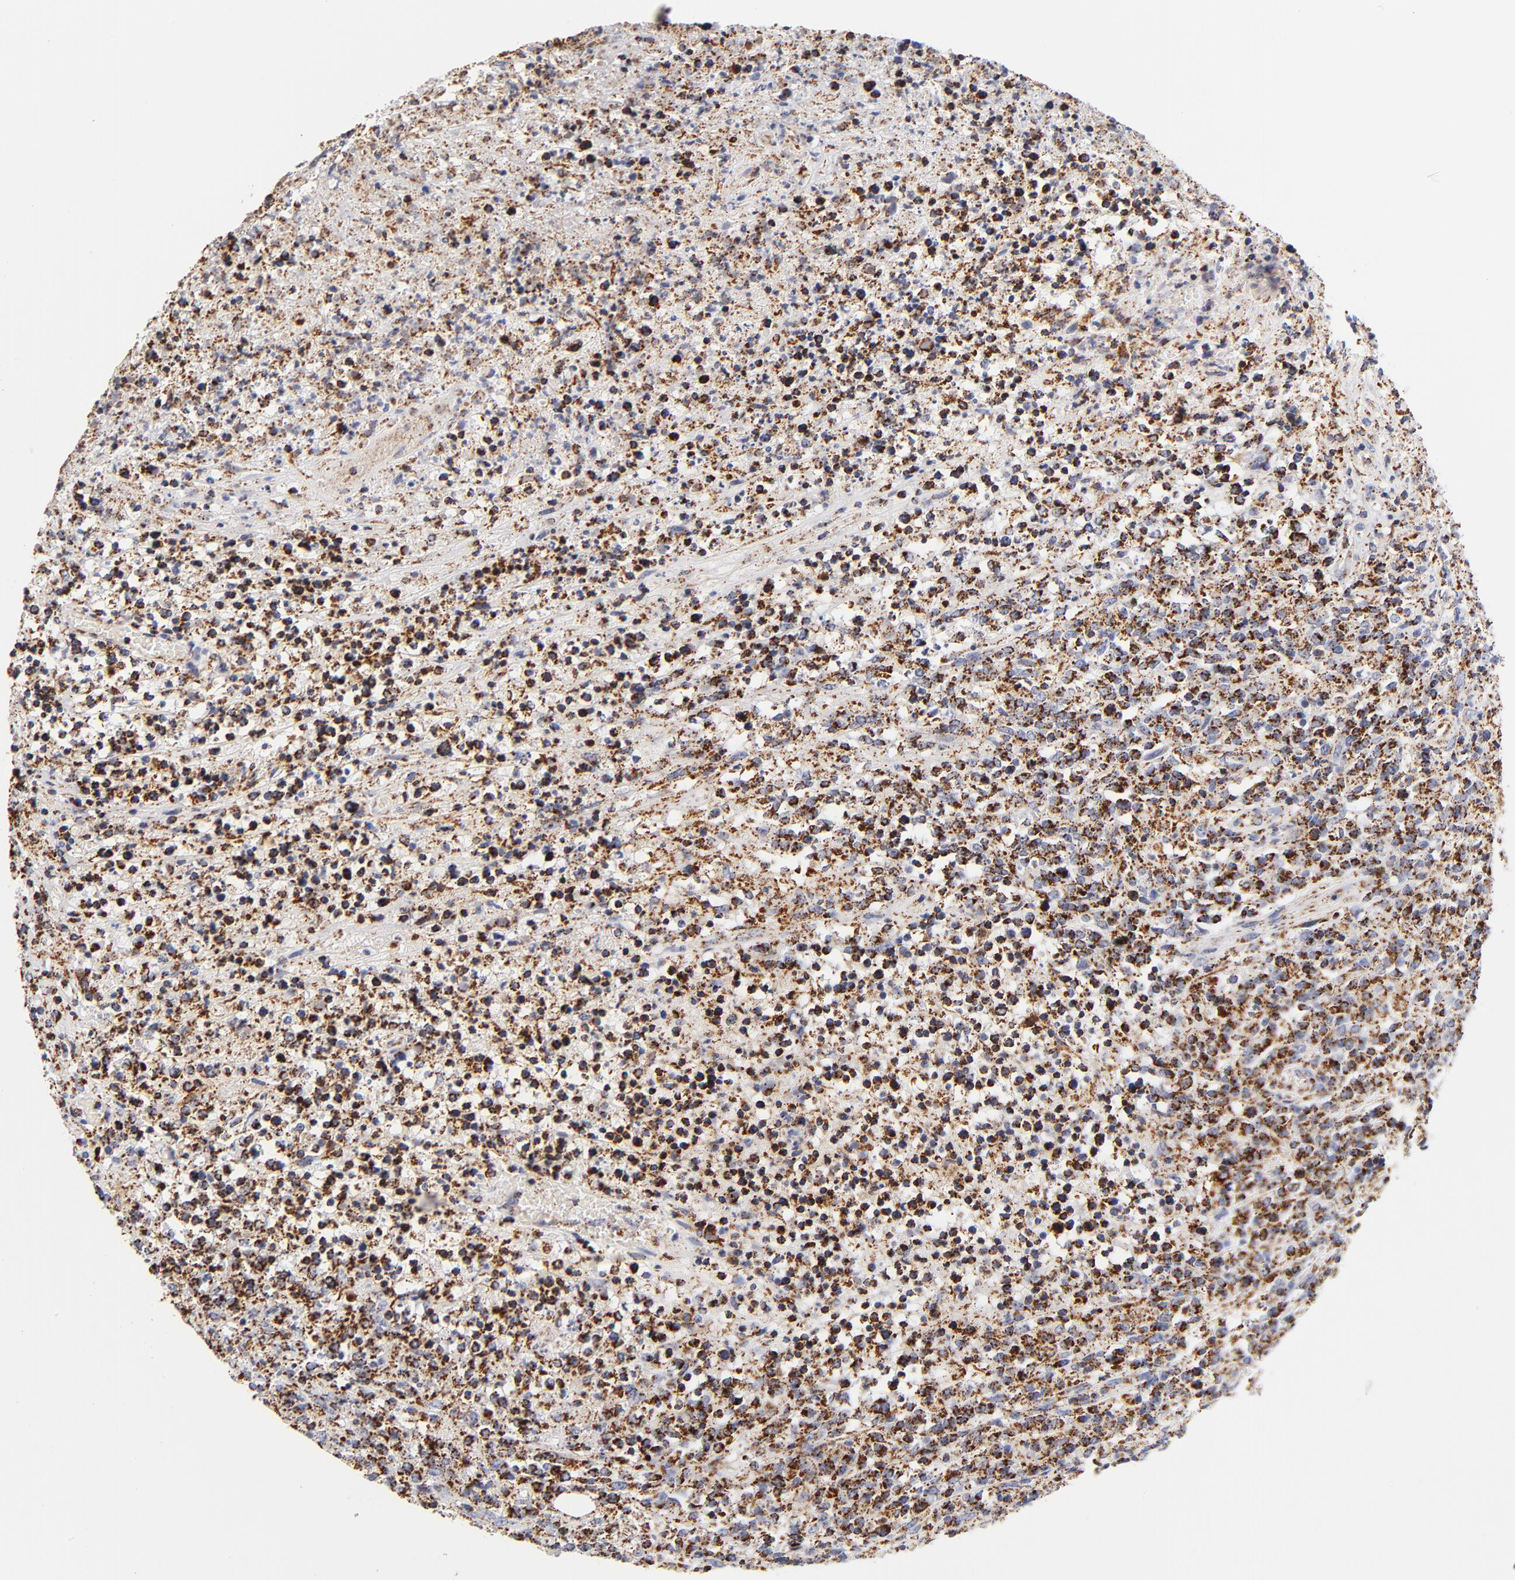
{"staining": {"intensity": "strong", "quantity": ">75%", "location": "cytoplasmic/membranous"}, "tissue": "lymphoma", "cell_type": "Tumor cells", "image_type": "cancer", "snomed": [{"axis": "morphology", "description": "Malignant lymphoma, non-Hodgkin's type, High grade"}, {"axis": "topography", "description": "Lymph node"}], "caption": "IHC micrograph of neoplastic tissue: human malignant lymphoma, non-Hodgkin's type (high-grade) stained using immunohistochemistry (IHC) exhibits high levels of strong protein expression localized specifically in the cytoplasmic/membranous of tumor cells, appearing as a cytoplasmic/membranous brown color.", "gene": "ECHS1", "patient": {"sex": "female", "age": 84}}